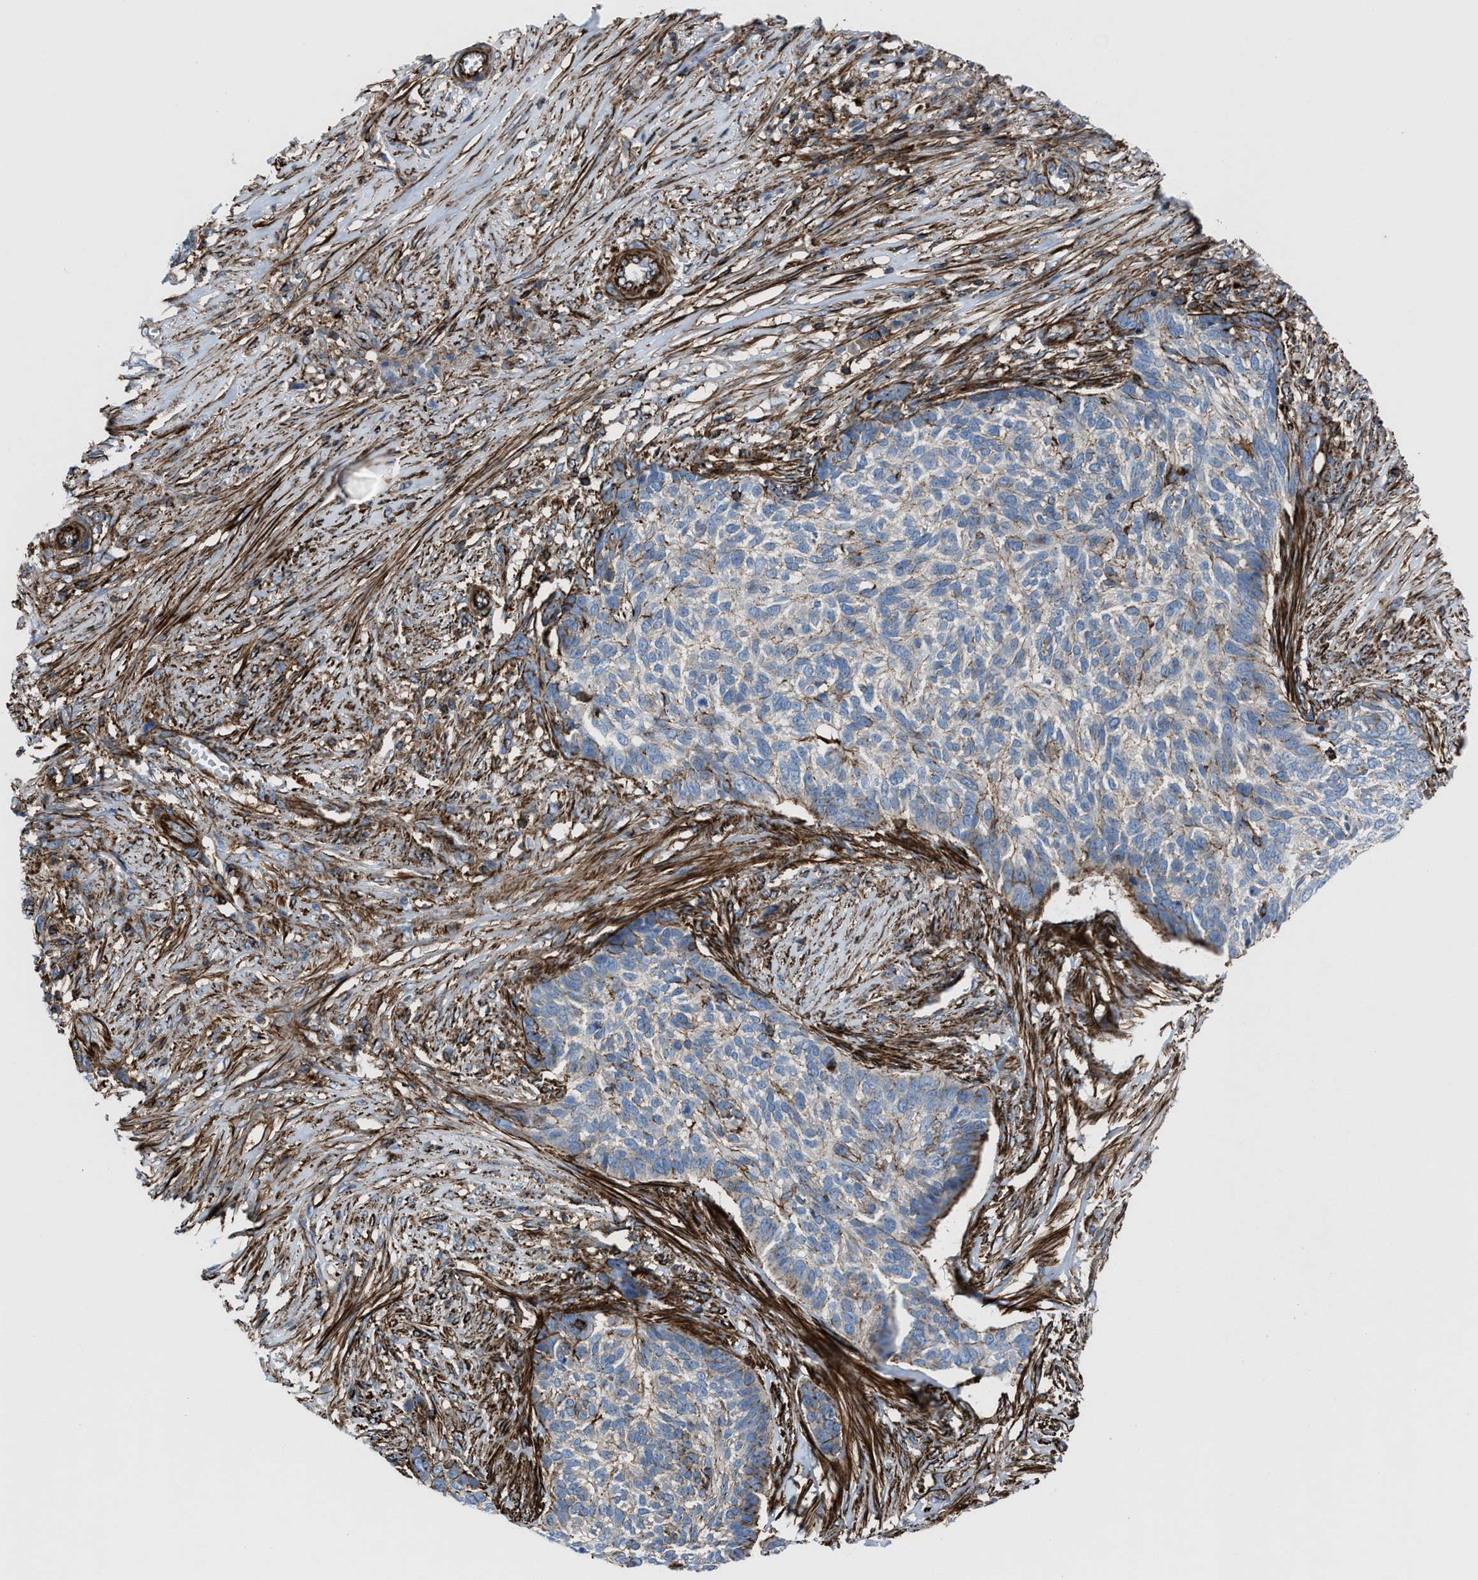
{"staining": {"intensity": "negative", "quantity": "none", "location": "none"}, "tissue": "skin cancer", "cell_type": "Tumor cells", "image_type": "cancer", "snomed": [{"axis": "morphology", "description": "Basal cell carcinoma"}, {"axis": "topography", "description": "Skin"}], "caption": "Tumor cells show no significant protein expression in skin cancer (basal cell carcinoma).", "gene": "AGPAT2", "patient": {"sex": "male", "age": 85}}